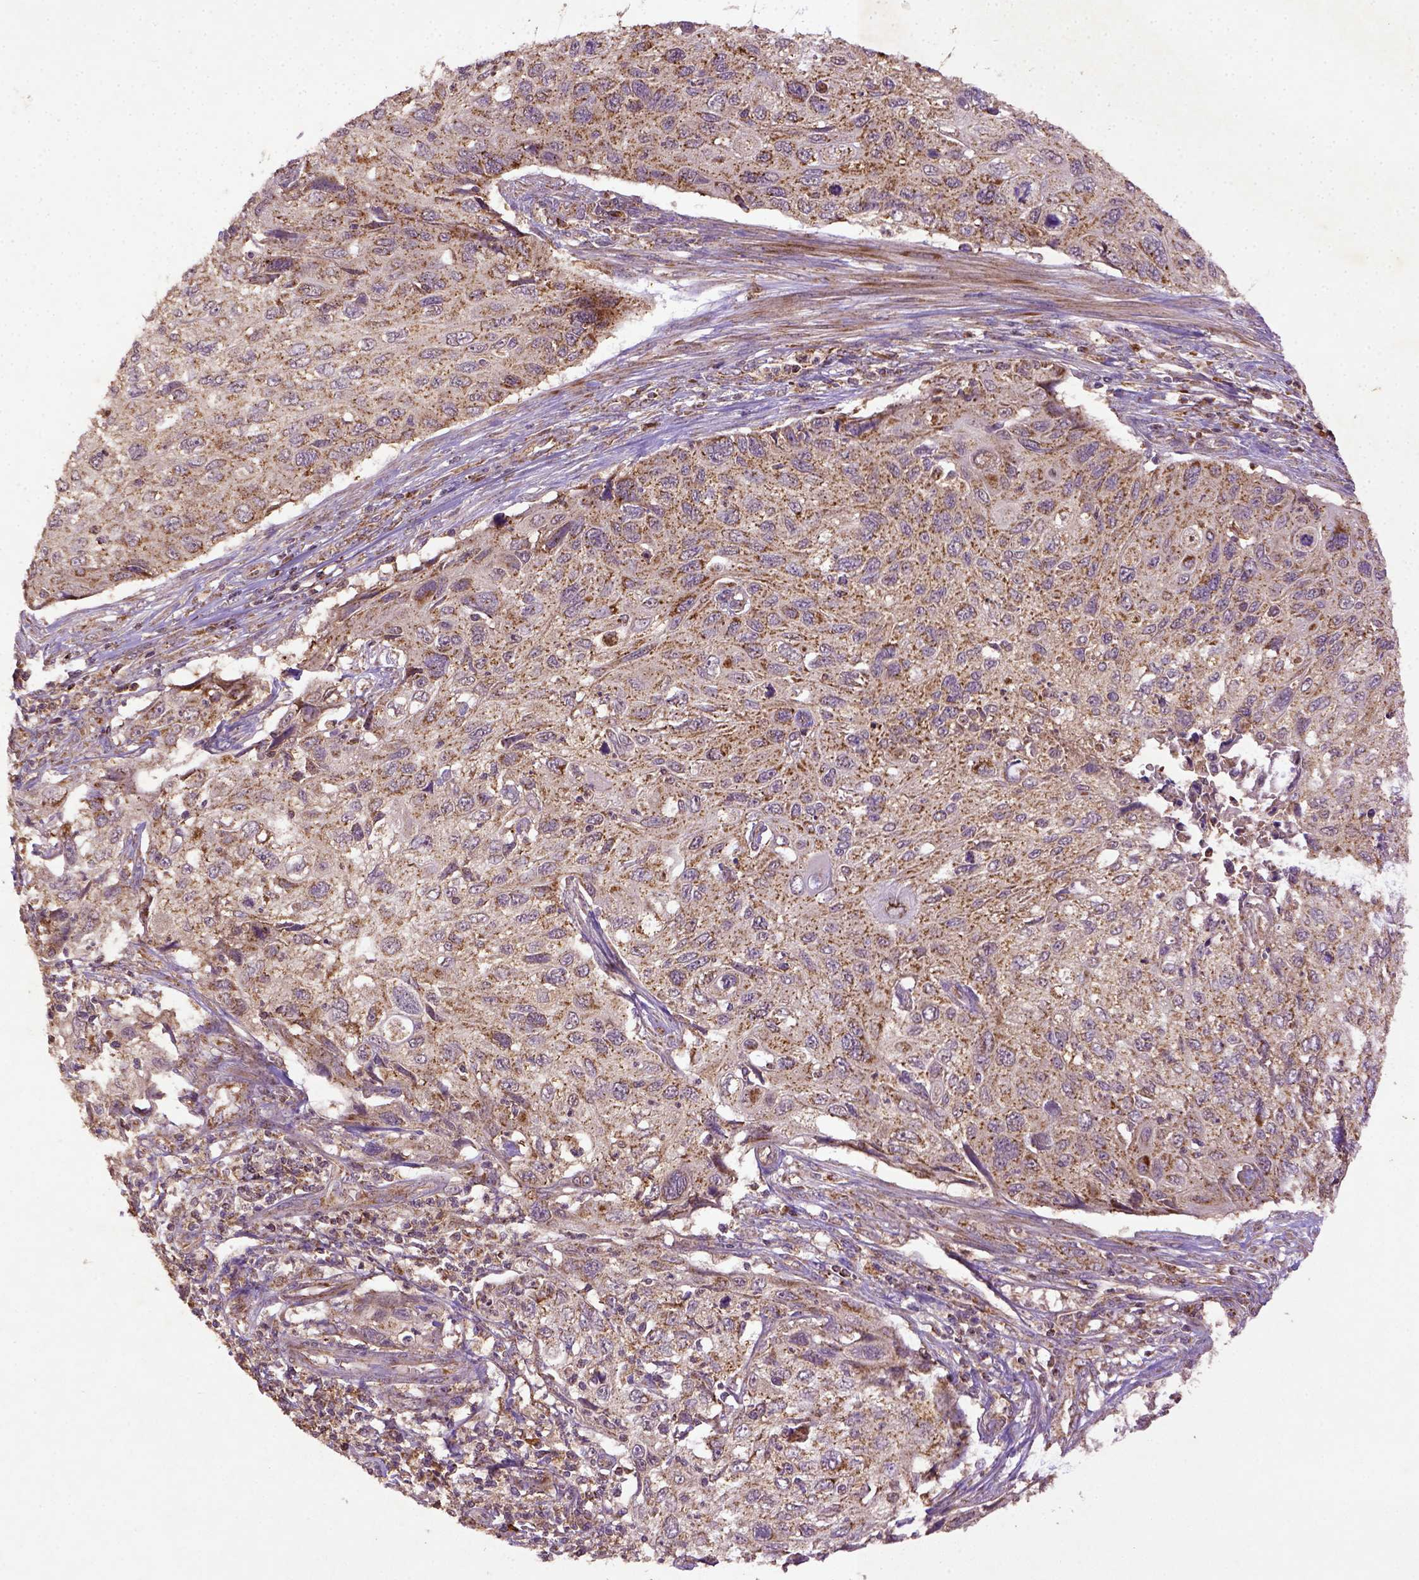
{"staining": {"intensity": "moderate", "quantity": ">75%", "location": "cytoplasmic/membranous"}, "tissue": "cervical cancer", "cell_type": "Tumor cells", "image_type": "cancer", "snomed": [{"axis": "morphology", "description": "Squamous cell carcinoma, NOS"}, {"axis": "topography", "description": "Cervix"}], "caption": "Cervical cancer tissue exhibits moderate cytoplasmic/membranous positivity in about >75% of tumor cells, visualized by immunohistochemistry. The staining is performed using DAB brown chromogen to label protein expression. The nuclei are counter-stained blue using hematoxylin.", "gene": "MT-CO1", "patient": {"sex": "female", "age": 70}}